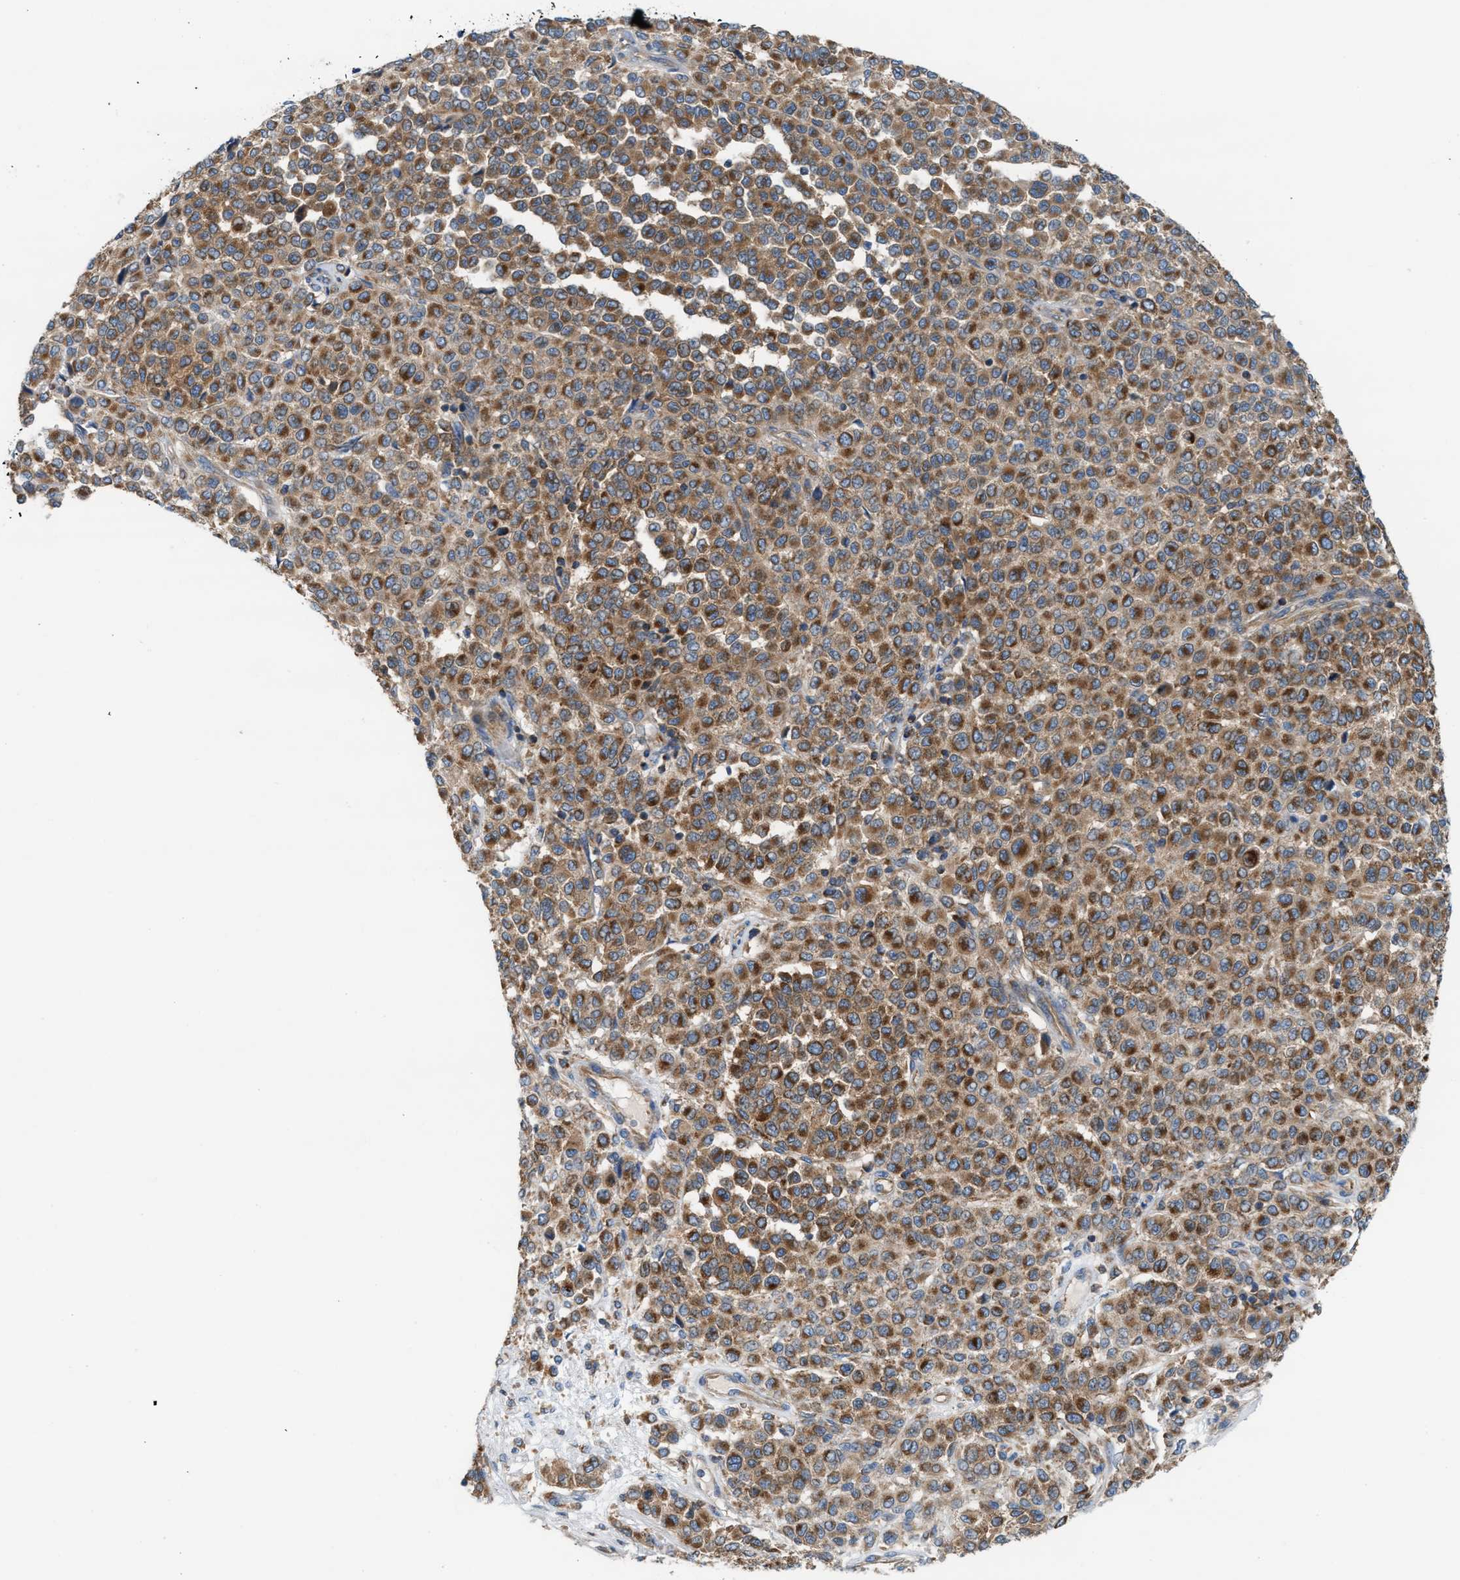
{"staining": {"intensity": "moderate", "quantity": ">75%", "location": "cytoplasmic/membranous"}, "tissue": "melanoma", "cell_type": "Tumor cells", "image_type": "cancer", "snomed": [{"axis": "morphology", "description": "Malignant melanoma, Metastatic site"}, {"axis": "topography", "description": "Pancreas"}], "caption": "Immunohistochemistry image of melanoma stained for a protein (brown), which shows medium levels of moderate cytoplasmic/membranous expression in about >75% of tumor cells.", "gene": "TBC1D15", "patient": {"sex": "female", "age": 30}}